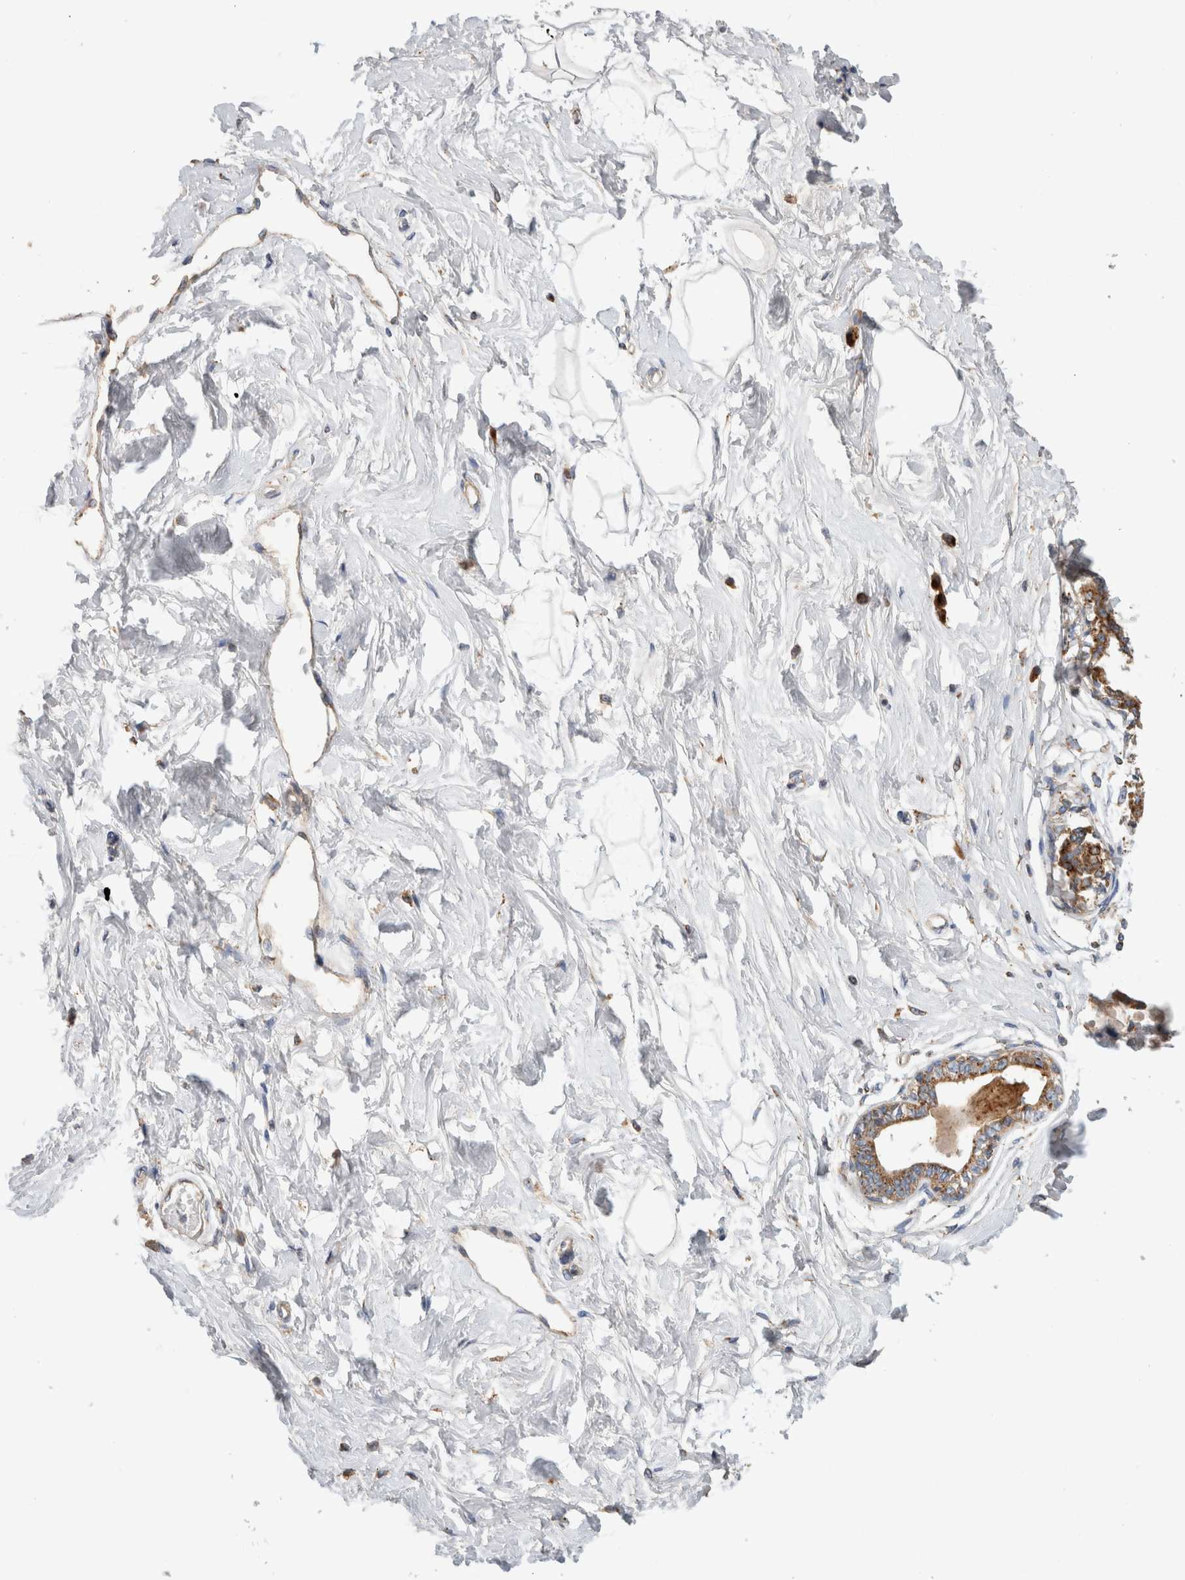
{"staining": {"intensity": "negative", "quantity": "none", "location": "none"}, "tissue": "breast", "cell_type": "Adipocytes", "image_type": "normal", "snomed": [{"axis": "morphology", "description": "Normal tissue, NOS"}, {"axis": "topography", "description": "Breast"}], "caption": "Image shows no protein positivity in adipocytes of unremarkable breast.", "gene": "IARS2", "patient": {"sex": "female", "age": 45}}